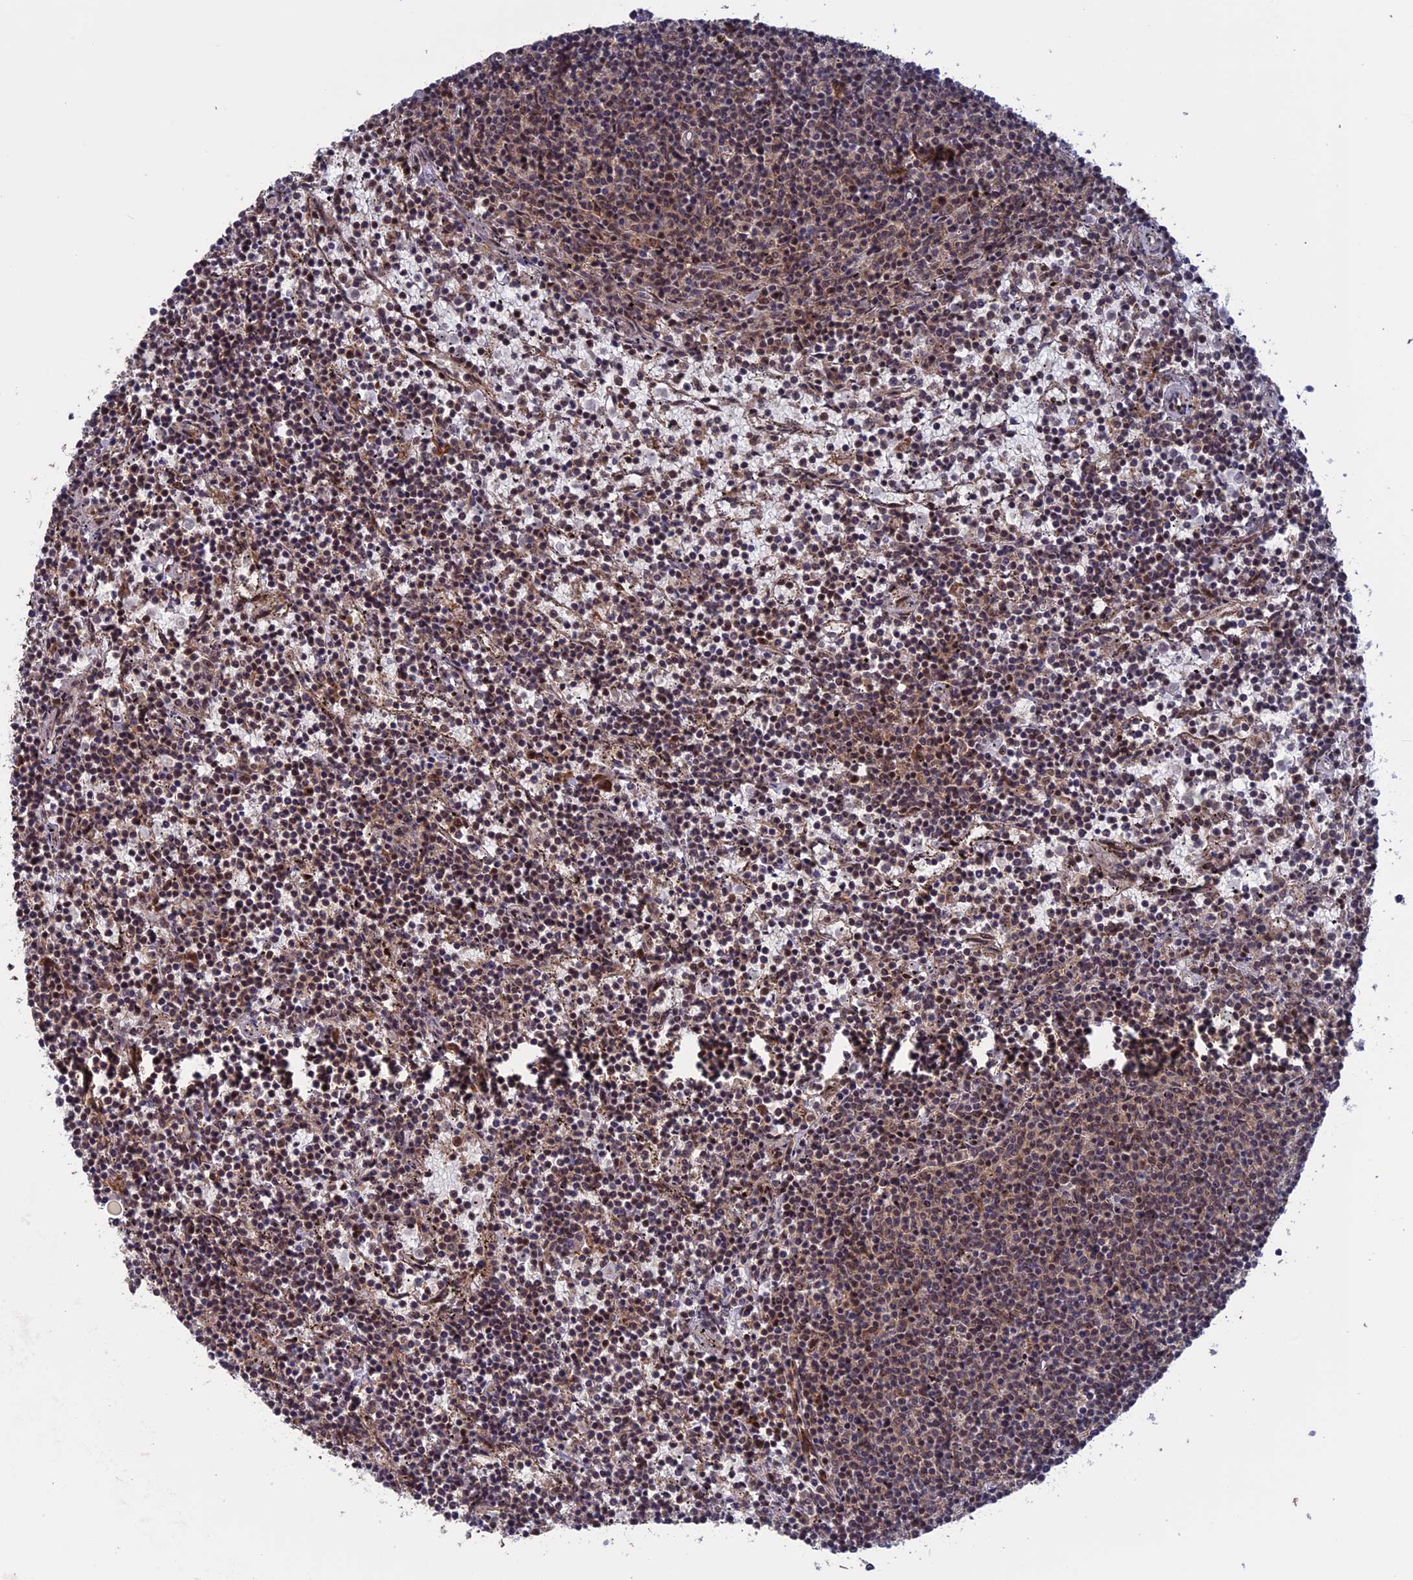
{"staining": {"intensity": "weak", "quantity": "<25%", "location": "cytoplasmic/membranous"}, "tissue": "lymphoma", "cell_type": "Tumor cells", "image_type": "cancer", "snomed": [{"axis": "morphology", "description": "Malignant lymphoma, non-Hodgkin's type, Low grade"}, {"axis": "topography", "description": "Spleen"}], "caption": "IHC histopathology image of neoplastic tissue: human lymphoma stained with DAB displays no significant protein staining in tumor cells.", "gene": "CACTIN", "patient": {"sex": "female", "age": 50}}